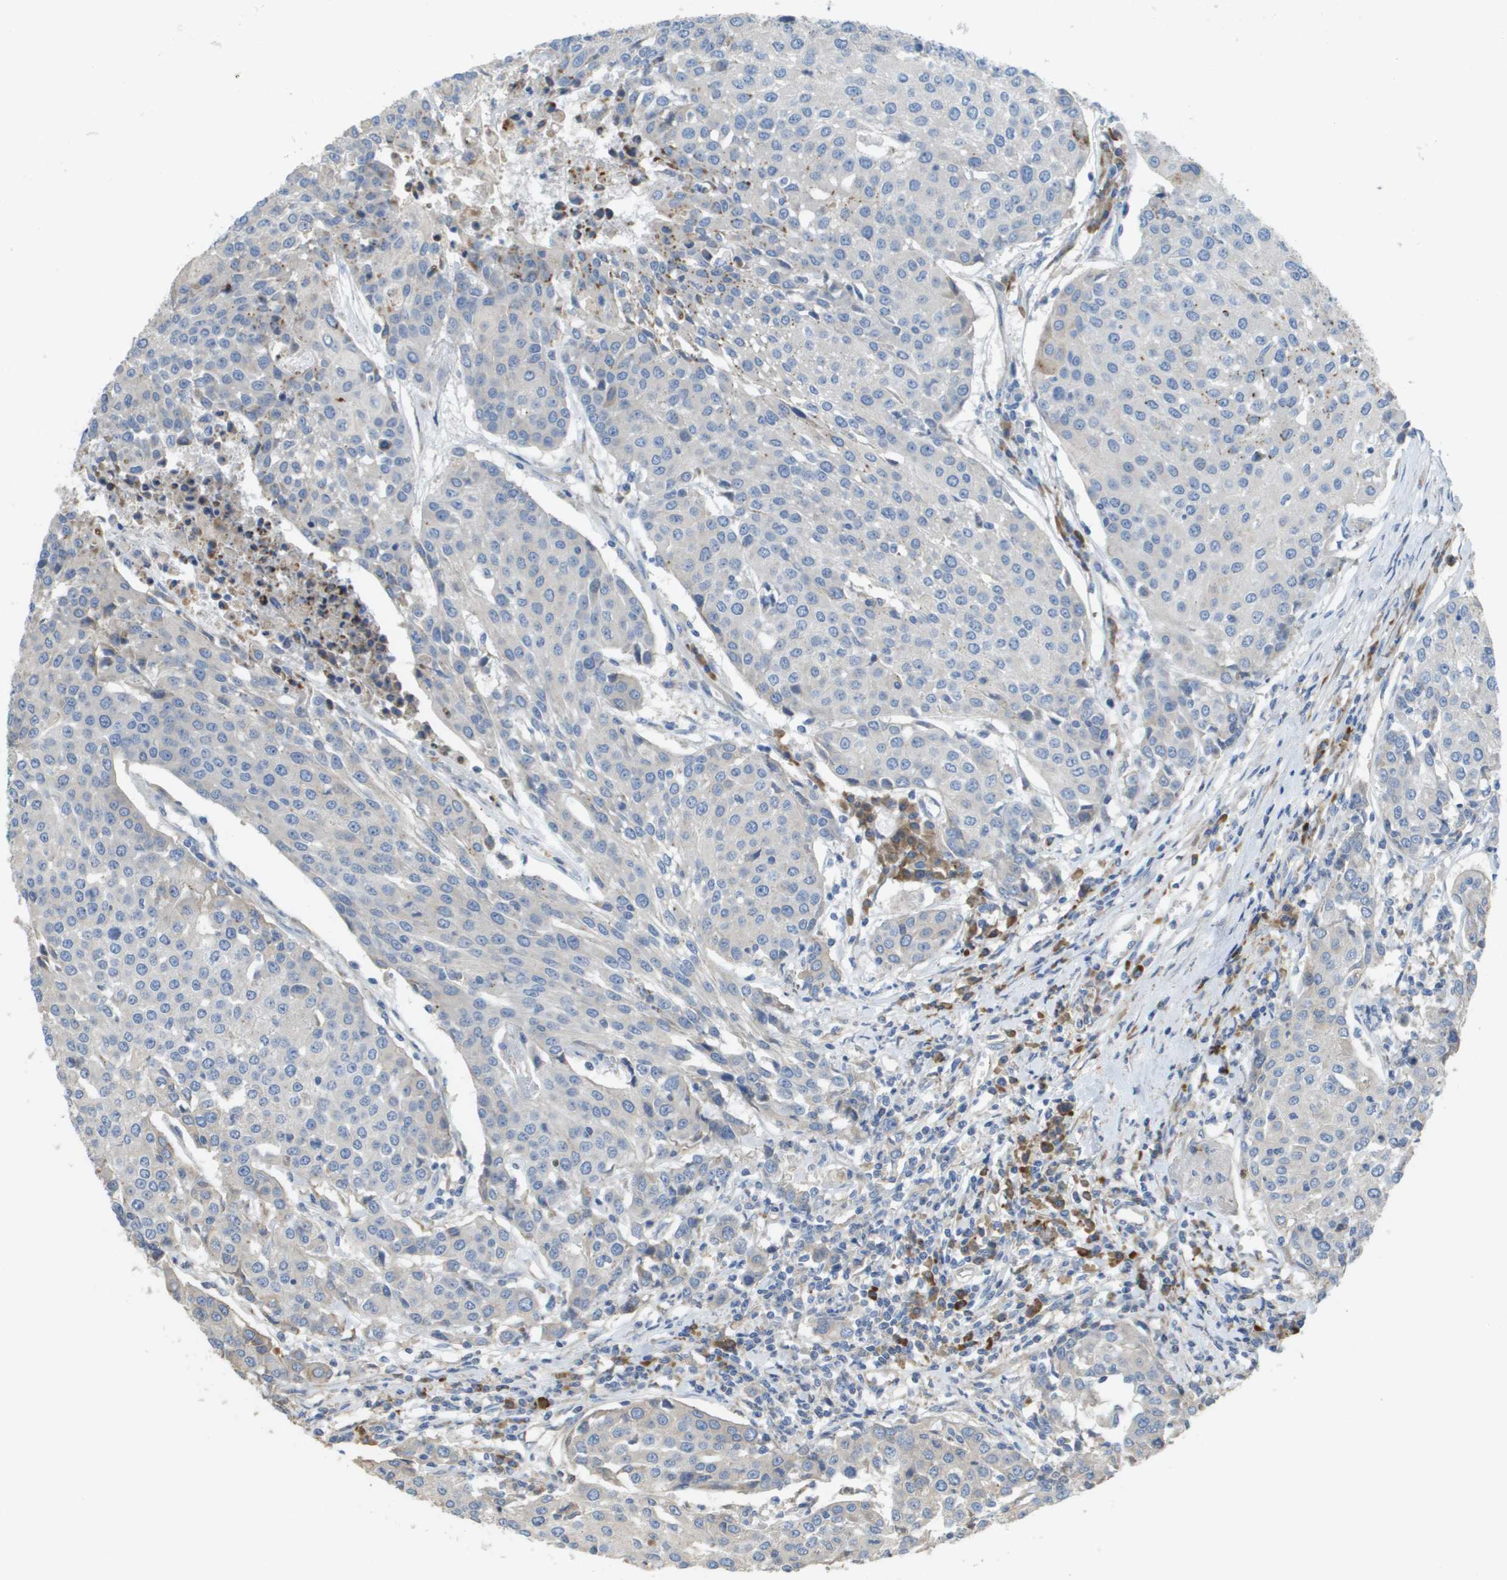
{"staining": {"intensity": "negative", "quantity": "none", "location": "none"}, "tissue": "urothelial cancer", "cell_type": "Tumor cells", "image_type": "cancer", "snomed": [{"axis": "morphology", "description": "Urothelial carcinoma, High grade"}, {"axis": "topography", "description": "Urinary bladder"}], "caption": "The immunohistochemistry histopathology image has no significant positivity in tumor cells of urothelial carcinoma (high-grade) tissue.", "gene": "CASP10", "patient": {"sex": "female", "age": 85}}